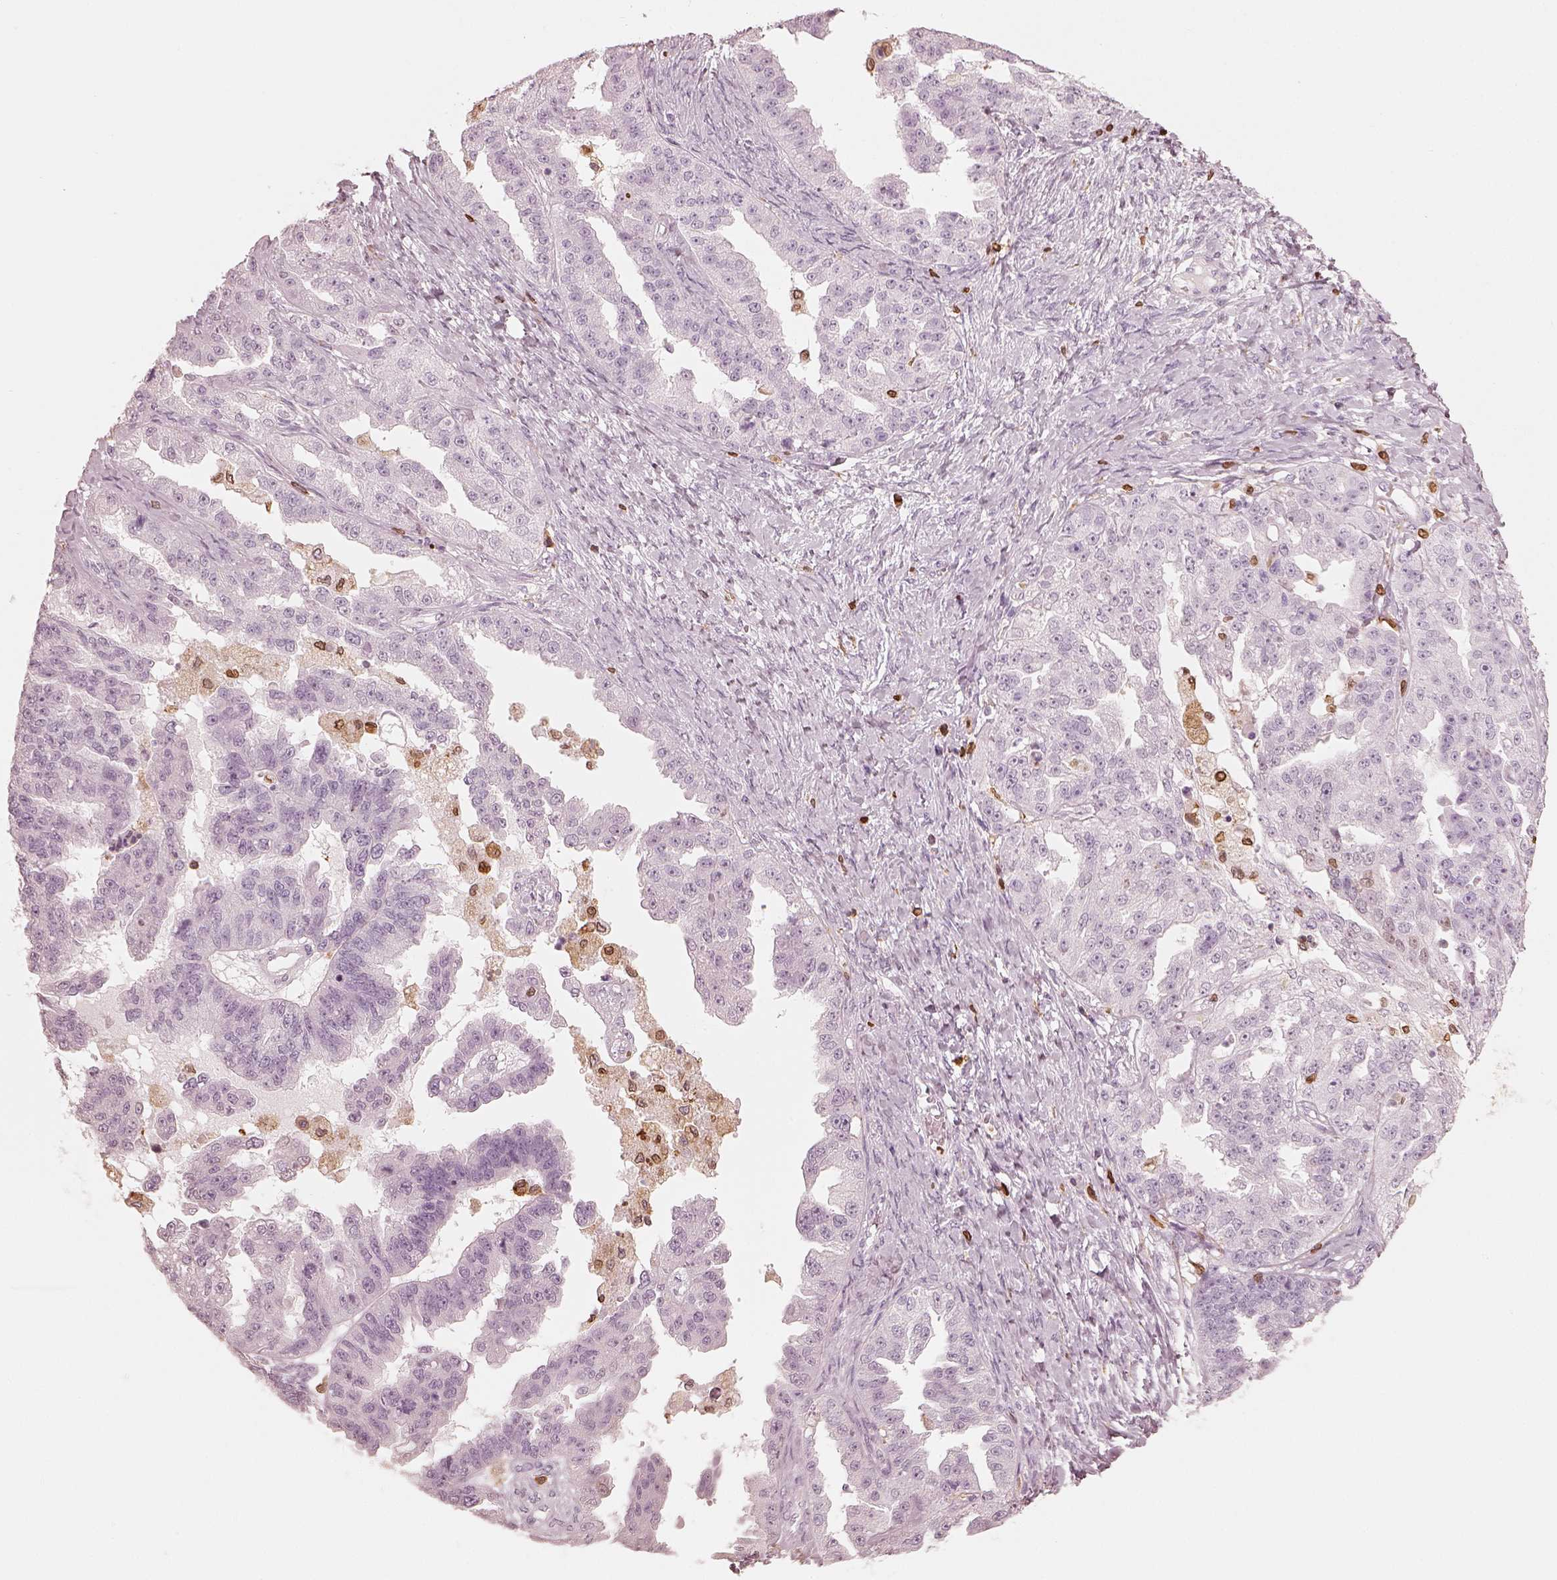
{"staining": {"intensity": "negative", "quantity": "none", "location": "none"}, "tissue": "ovarian cancer", "cell_type": "Tumor cells", "image_type": "cancer", "snomed": [{"axis": "morphology", "description": "Cystadenocarcinoma, serous, NOS"}, {"axis": "topography", "description": "Ovary"}], "caption": "Tumor cells are negative for protein expression in human ovarian serous cystadenocarcinoma. (DAB (3,3'-diaminobenzidine) immunohistochemistry (IHC) visualized using brightfield microscopy, high magnification).", "gene": "ALOX5", "patient": {"sex": "female", "age": 58}}